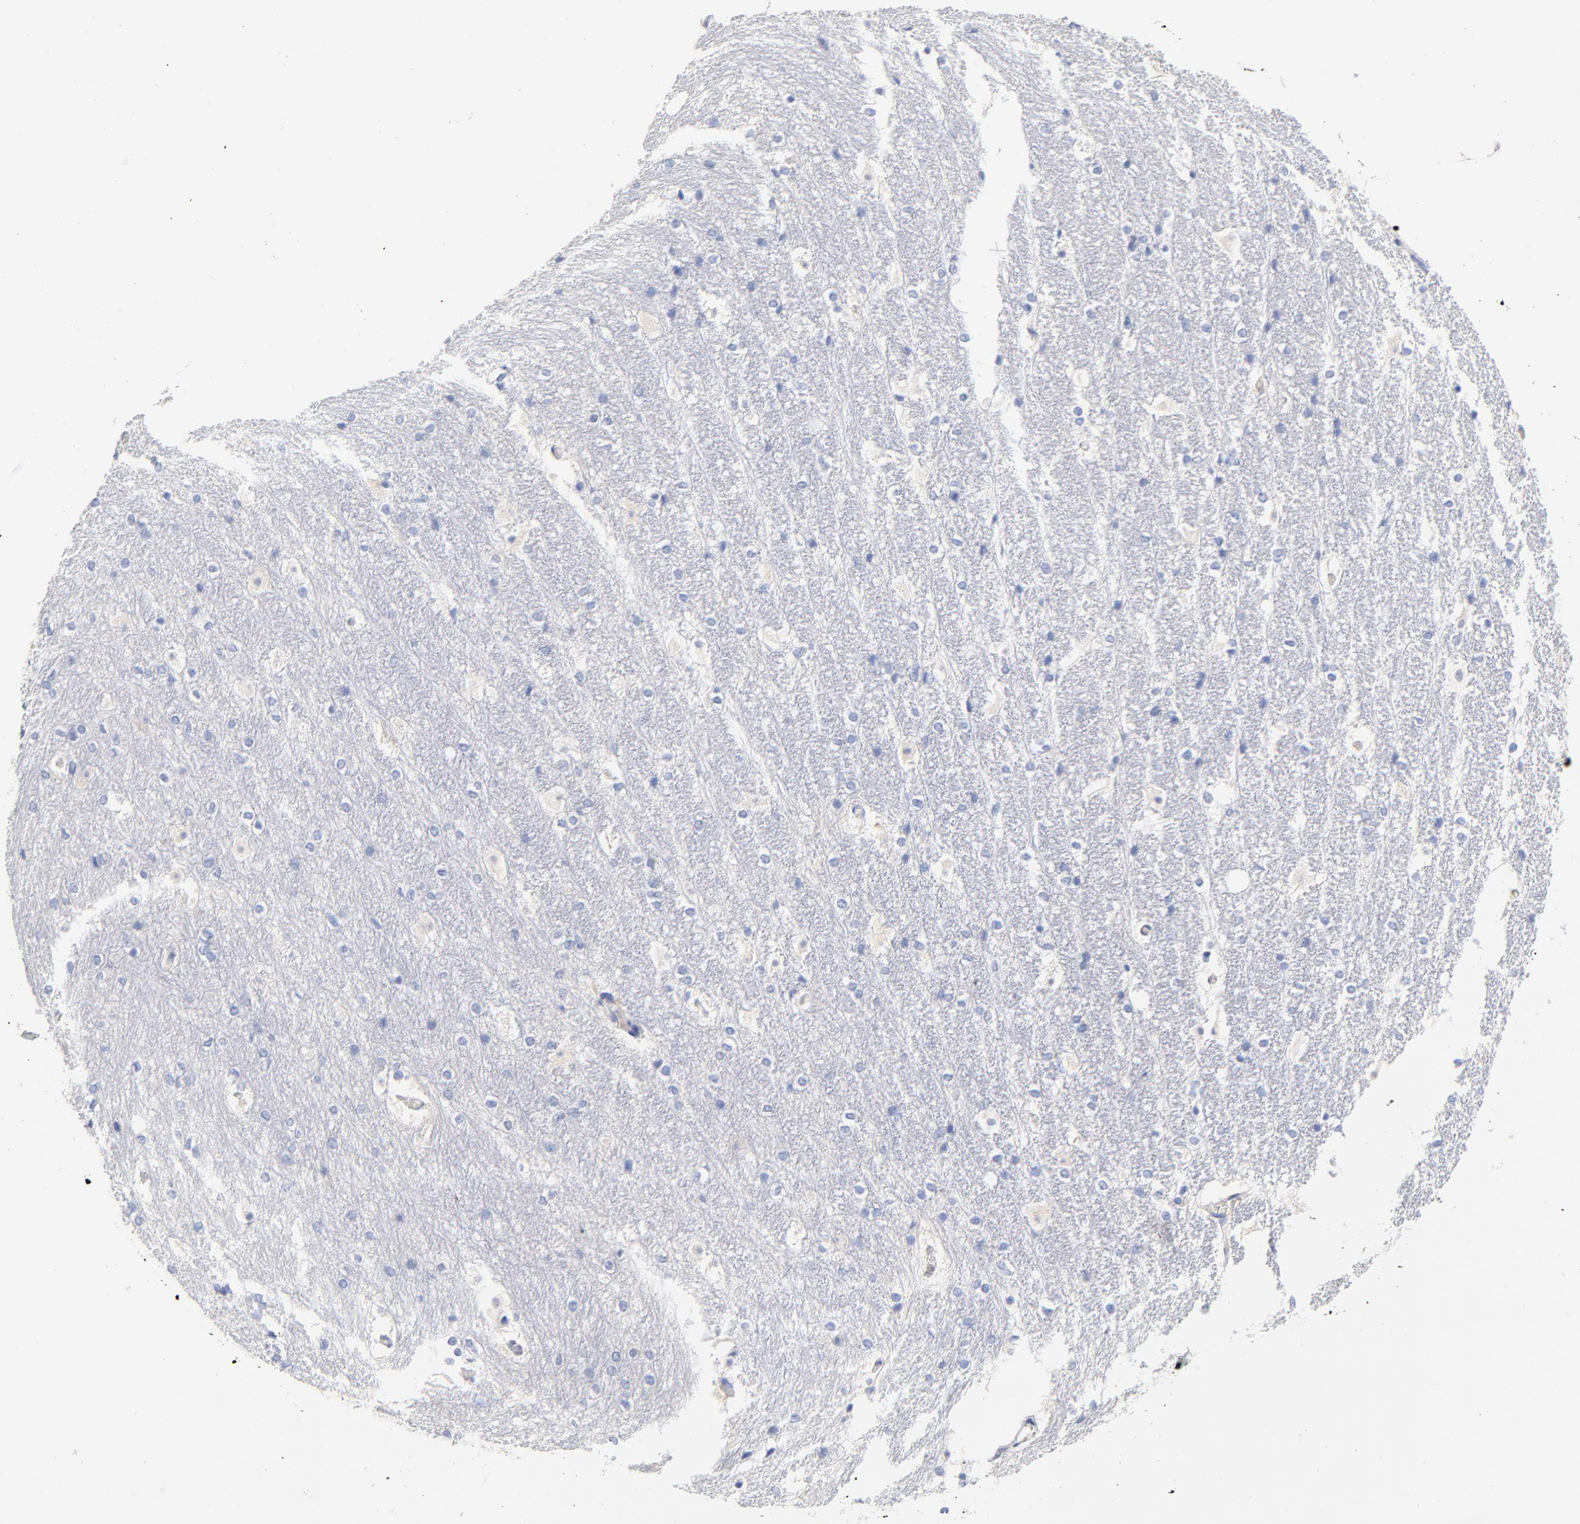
{"staining": {"intensity": "negative", "quantity": "none", "location": "none"}, "tissue": "hippocampus", "cell_type": "Glial cells", "image_type": "normal", "snomed": [{"axis": "morphology", "description": "Normal tissue, NOS"}, {"axis": "topography", "description": "Hippocampus"}], "caption": "This histopathology image is of unremarkable hippocampus stained with IHC to label a protein in brown with the nuclei are counter-stained blue. There is no expression in glial cells.", "gene": "CPS1", "patient": {"sex": "female", "age": 19}}